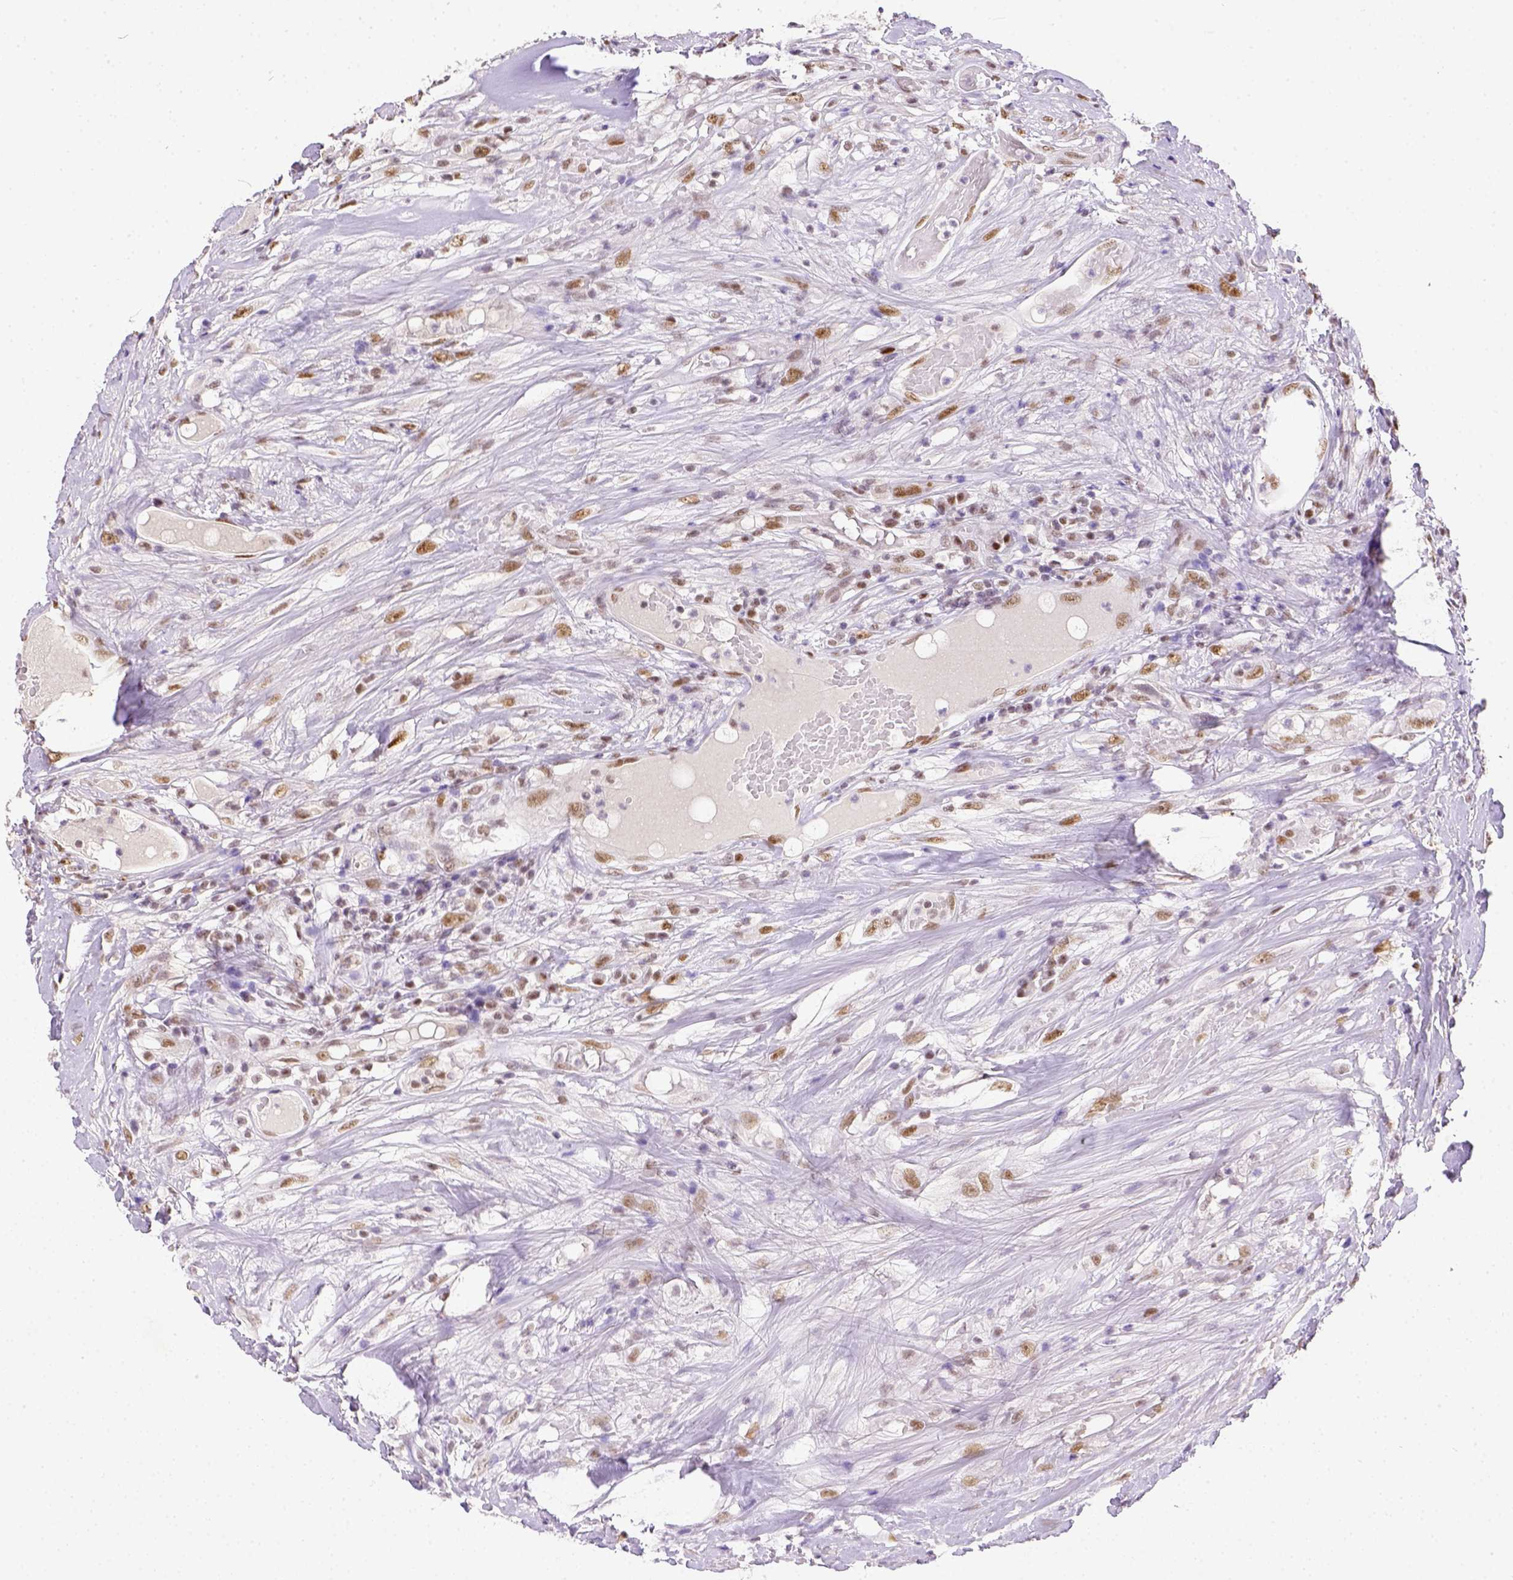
{"staining": {"intensity": "moderate", "quantity": ">75%", "location": "nuclear"}, "tissue": "head and neck cancer", "cell_type": "Tumor cells", "image_type": "cancer", "snomed": [{"axis": "morphology", "description": "Squamous cell carcinoma, NOS"}, {"axis": "topography", "description": "Skin"}, {"axis": "topography", "description": "Head-Neck"}], "caption": "Immunohistochemical staining of human head and neck squamous cell carcinoma reveals medium levels of moderate nuclear protein staining in approximately >75% of tumor cells.", "gene": "ERCC1", "patient": {"sex": "male", "age": 80}}